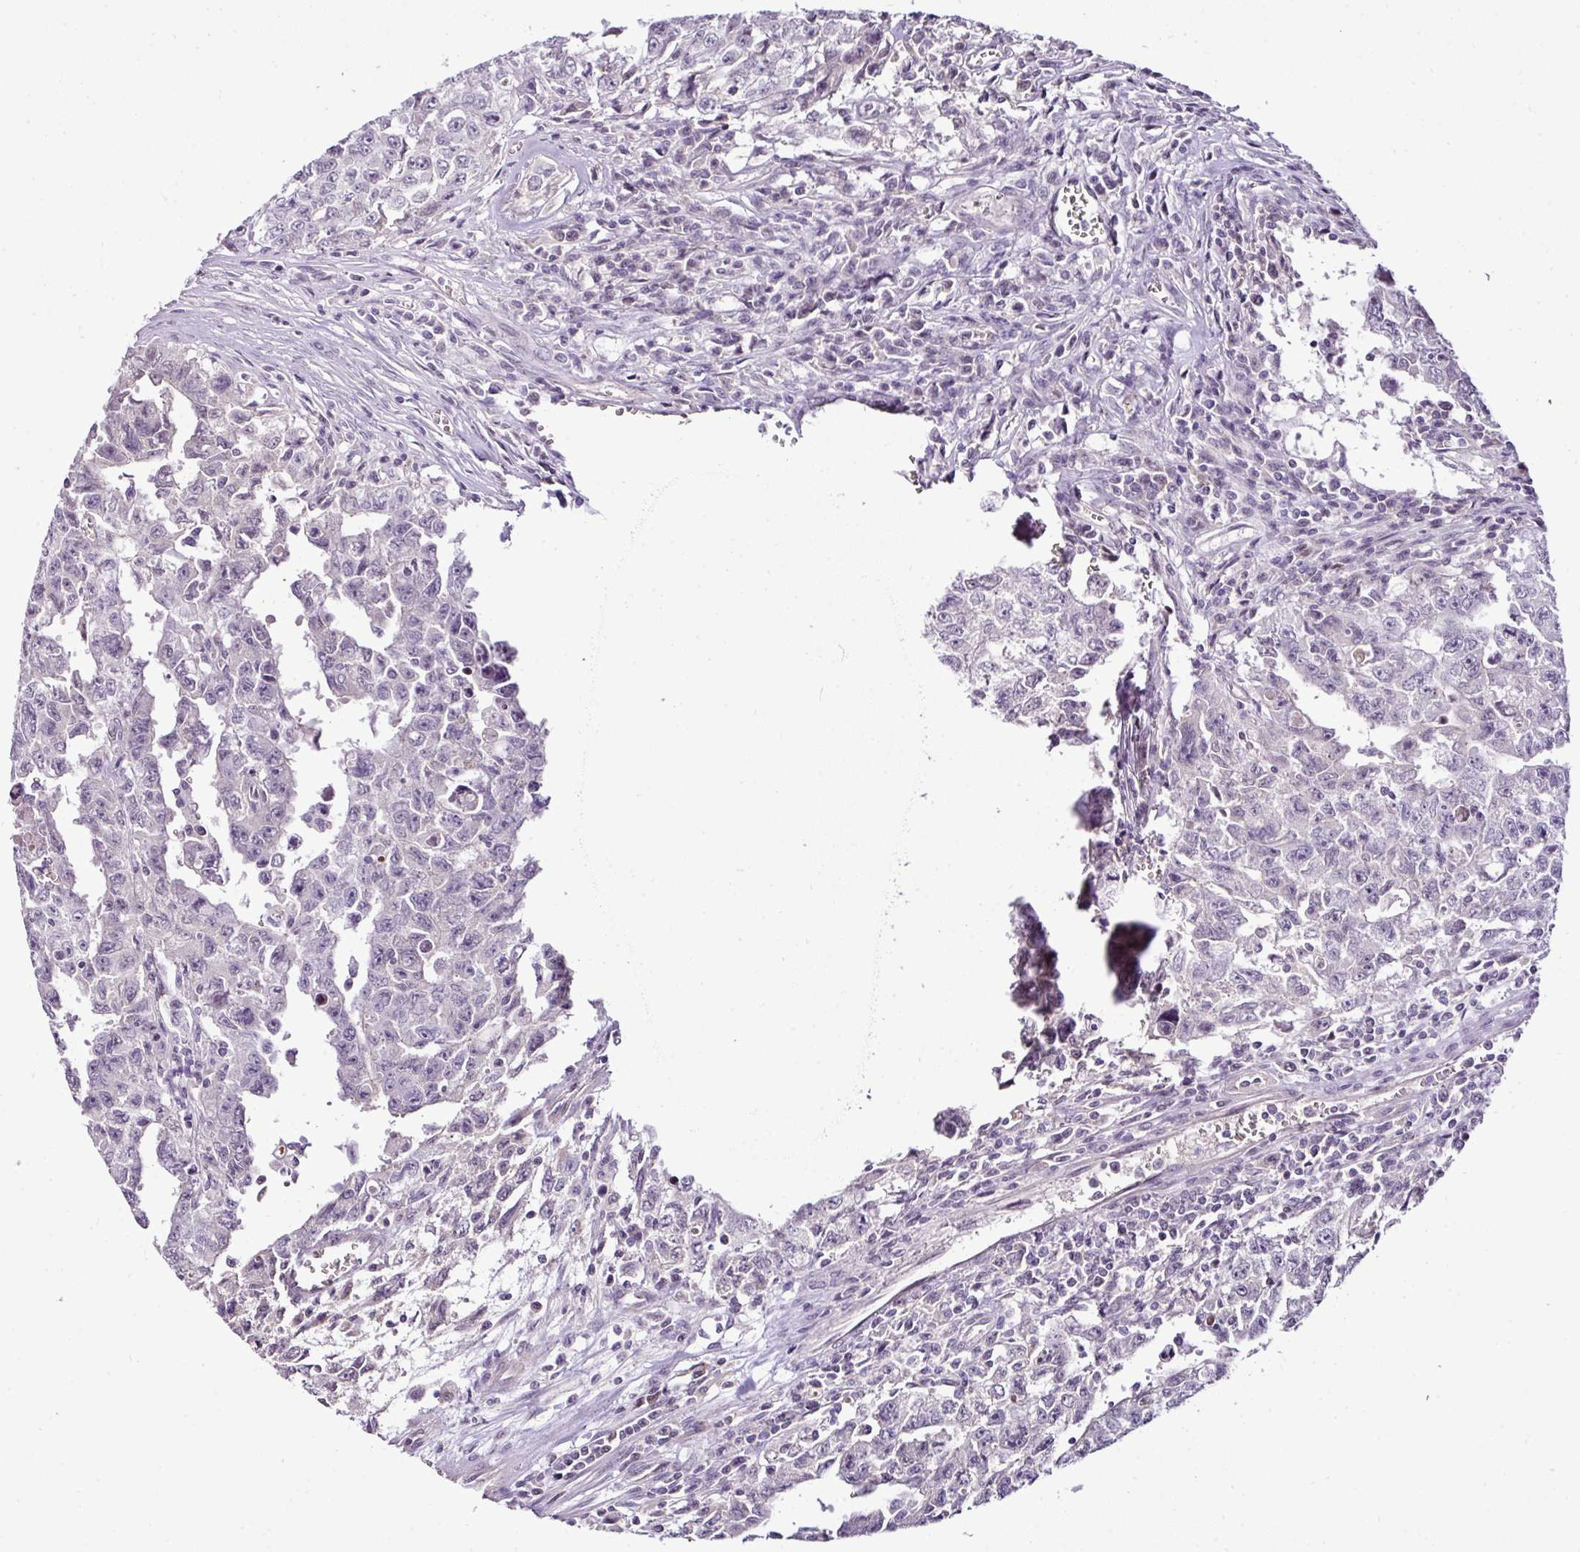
{"staining": {"intensity": "negative", "quantity": "none", "location": "none"}, "tissue": "testis cancer", "cell_type": "Tumor cells", "image_type": "cancer", "snomed": [{"axis": "morphology", "description": "Carcinoma, Embryonal, NOS"}, {"axis": "topography", "description": "Testis"}], "caption": "Immunohistochemistry photomicrograph of neoplastic tissue: testis cancer stained with DAB (3,3'-diaminobenzidine) reveals no significant protein positivity in tumor cells.", "gene": "TEX30", "patient": {"sex": "male", "age": 24}}